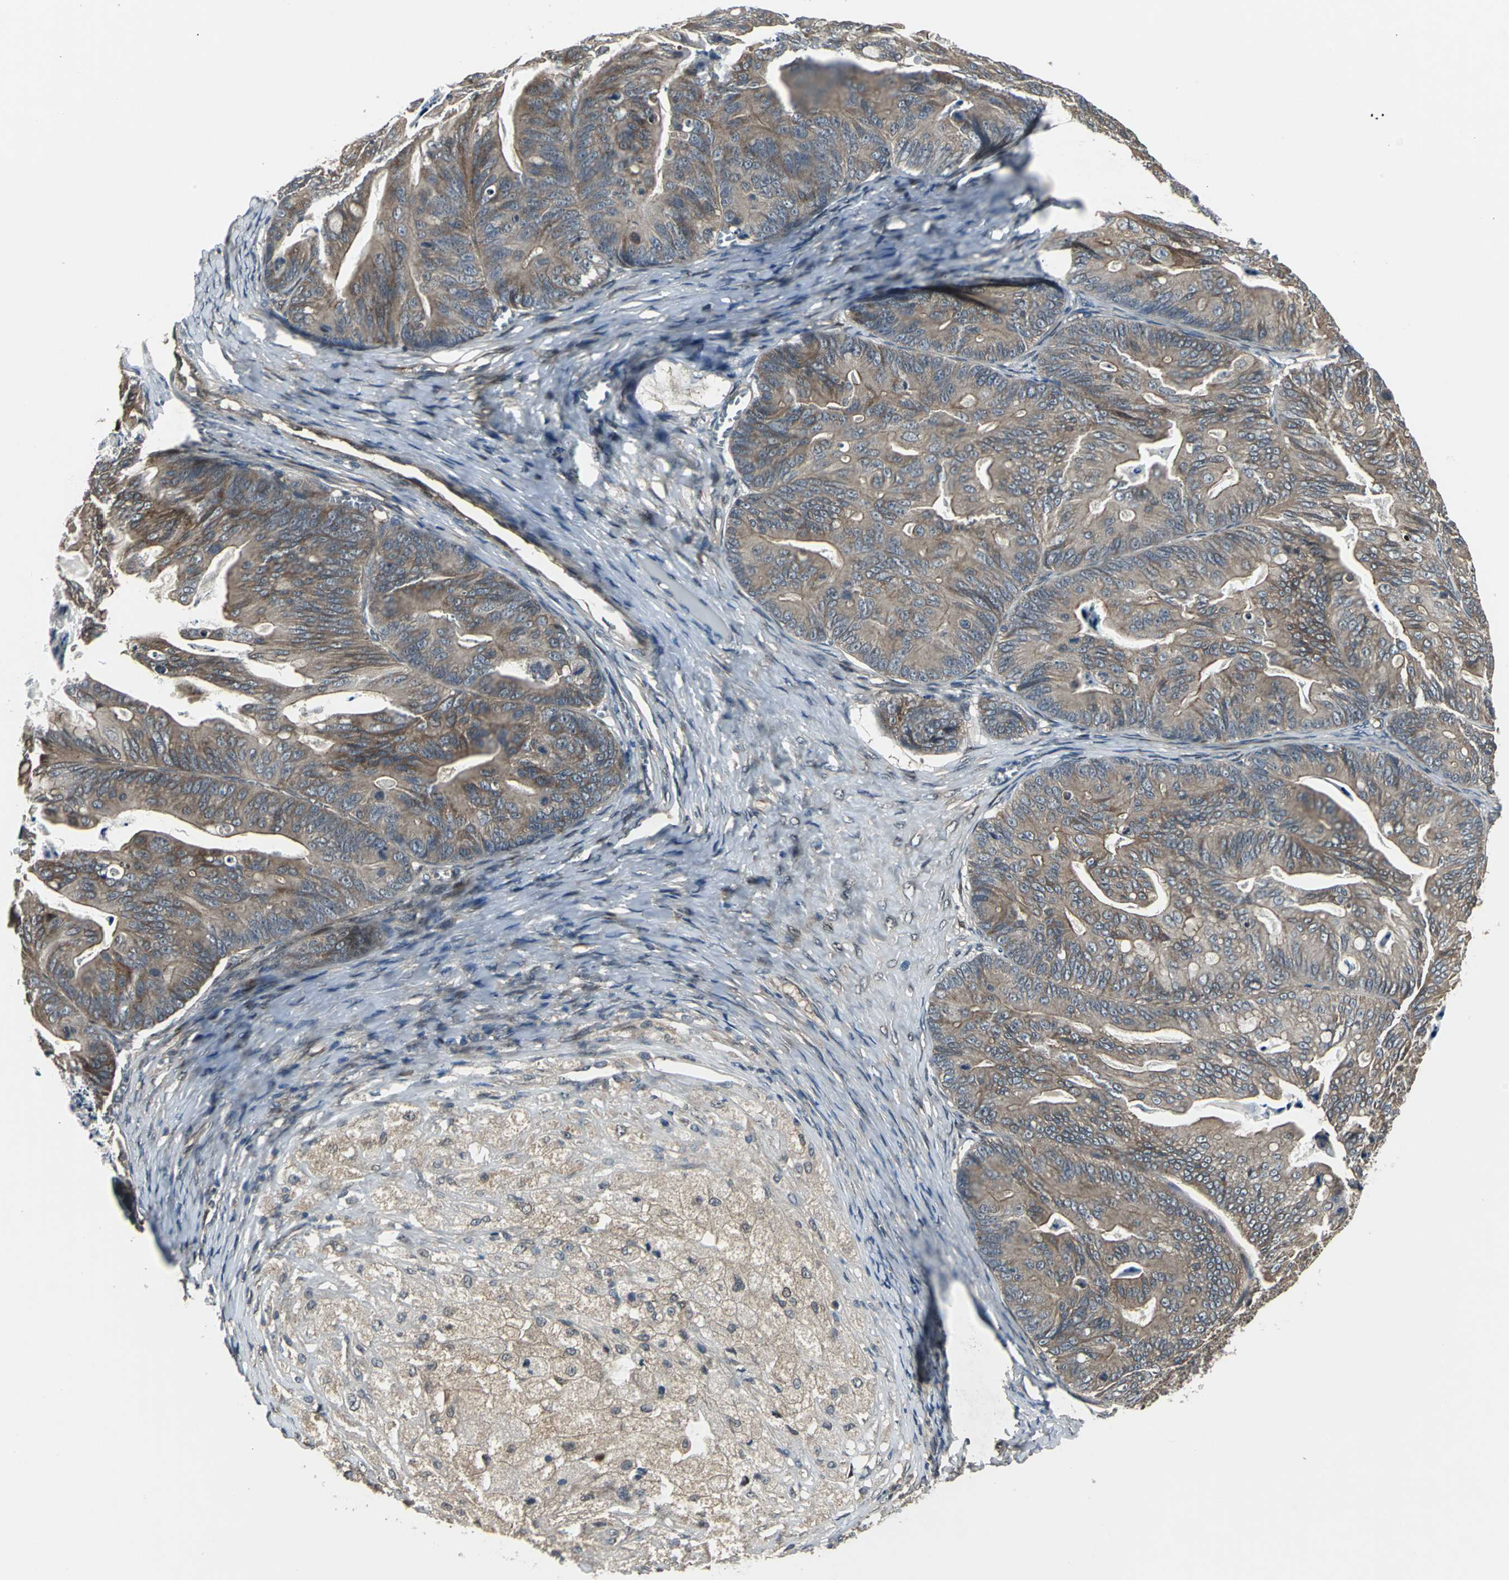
{"staining": {"intensity": "strong", "quantity": ">75%", "location": "cytoplasmic/membranous"}, "tissue": "ovarian cancer", "cell_type": "Tumor cells", "image_type": "cancer", "snomed": [{"axis": "morphology", "description": "Cystadenocarcinoma, mucinous, NOS"}, {"axis": "topography", "description": "Ovary"}], "caption": "Approximately >75% of tumor cells in human ovarian cancer (mucinous cystadenocarcinoma) show strong cytoplasmic/membranous protein positivity as visualized by brown immunohistochemical staining.", "gene": "PFDN1", "patient": {"sex": "female", "age": 36}}